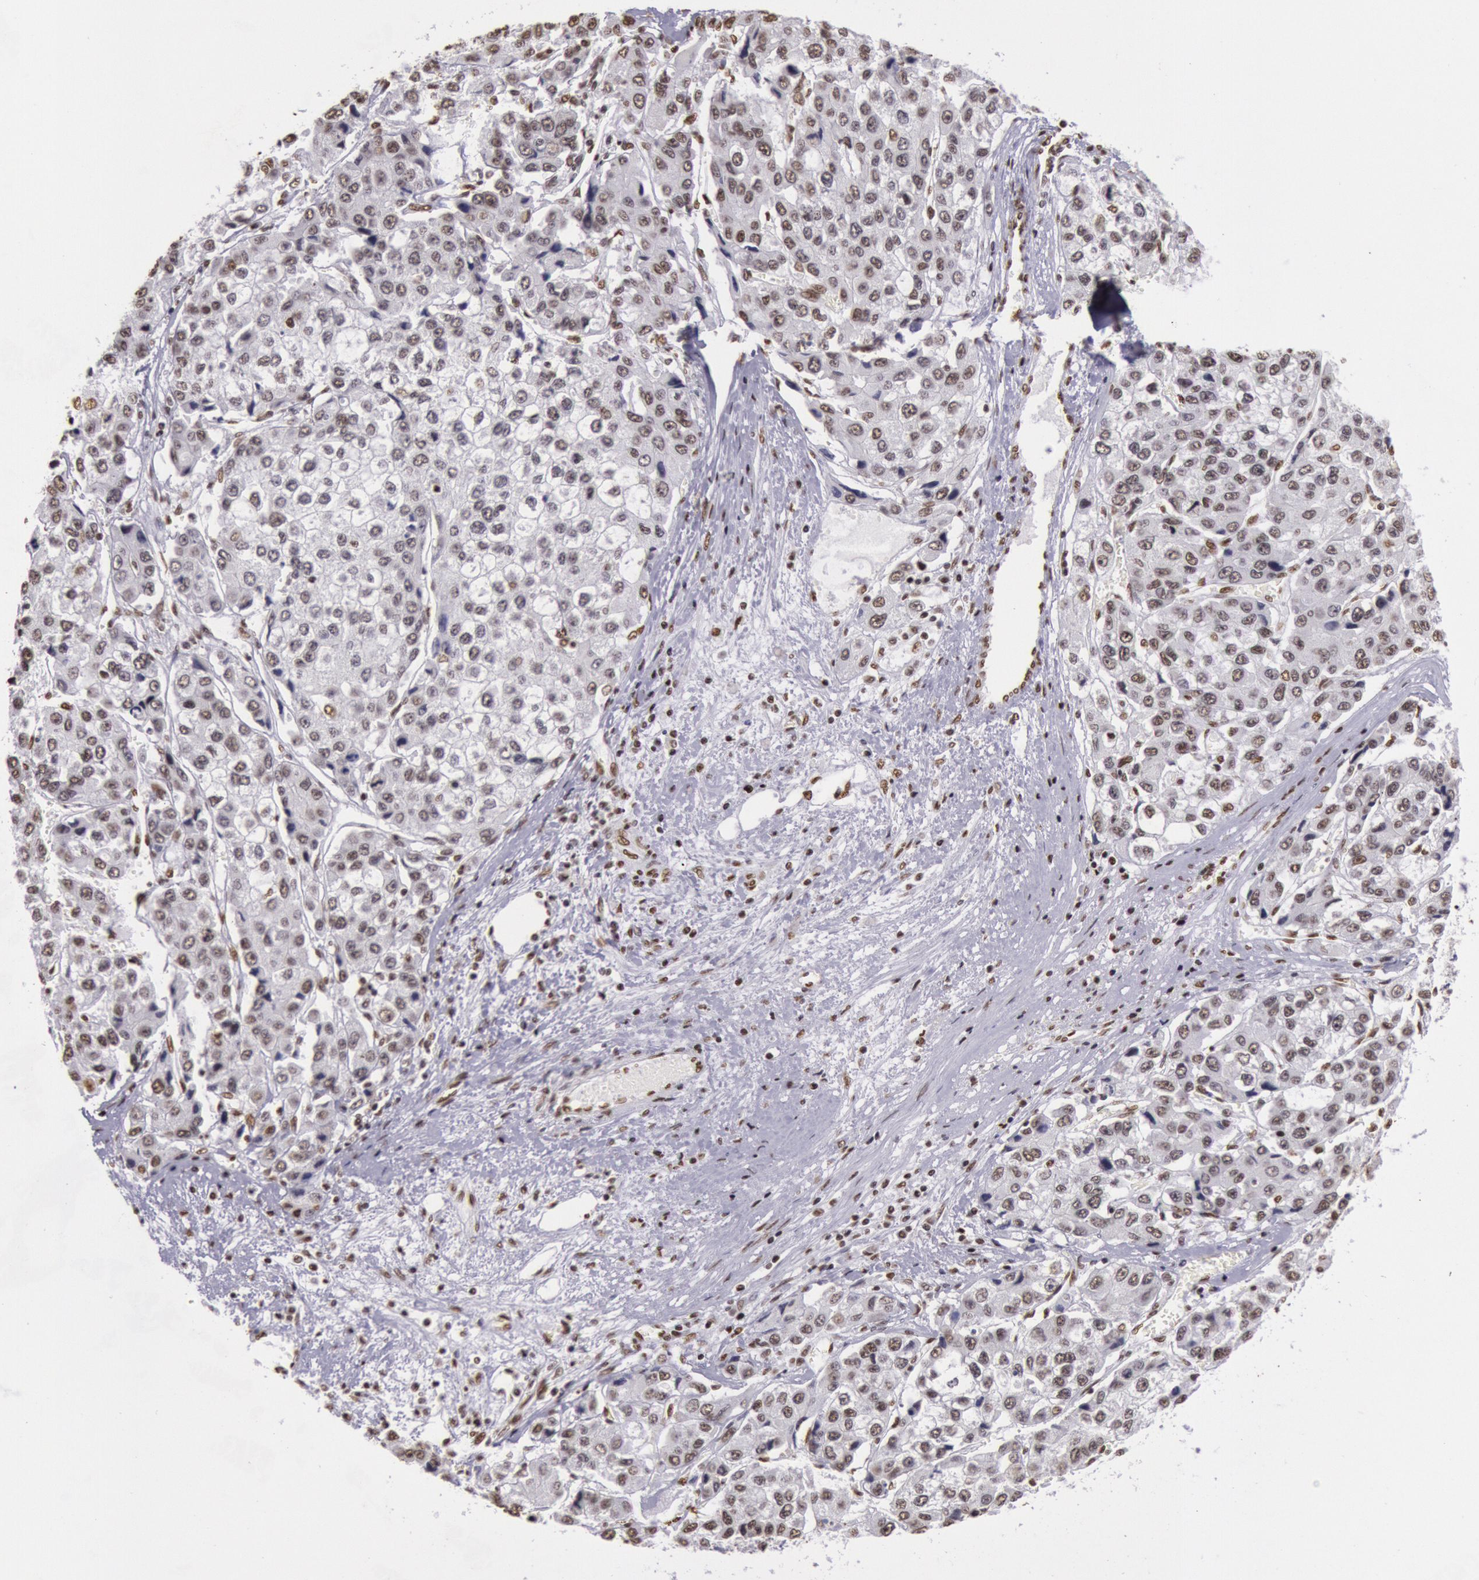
{"staining": {"intensity": "weak", "quantity": "25%-75%", "location": "nuclear"}, "tissue": "liver cancer", "cell_type": "Tumor cells", "image_type": "cancer", "snomed": [{"axis": "morphology", "description": "Carcinoma, Hepatocellular, NOS"}, {"axis": "topography", "description": "Liver"}], "caption": "Weak nuclear positivity for a protein is present in about 25%-75% of tumor cells of hepatocellular carcinoma (liver) using immunohistochemistry (IHC).", "gene": "HNRNPH2", "patient": {"sex": "female", "age": 66}}